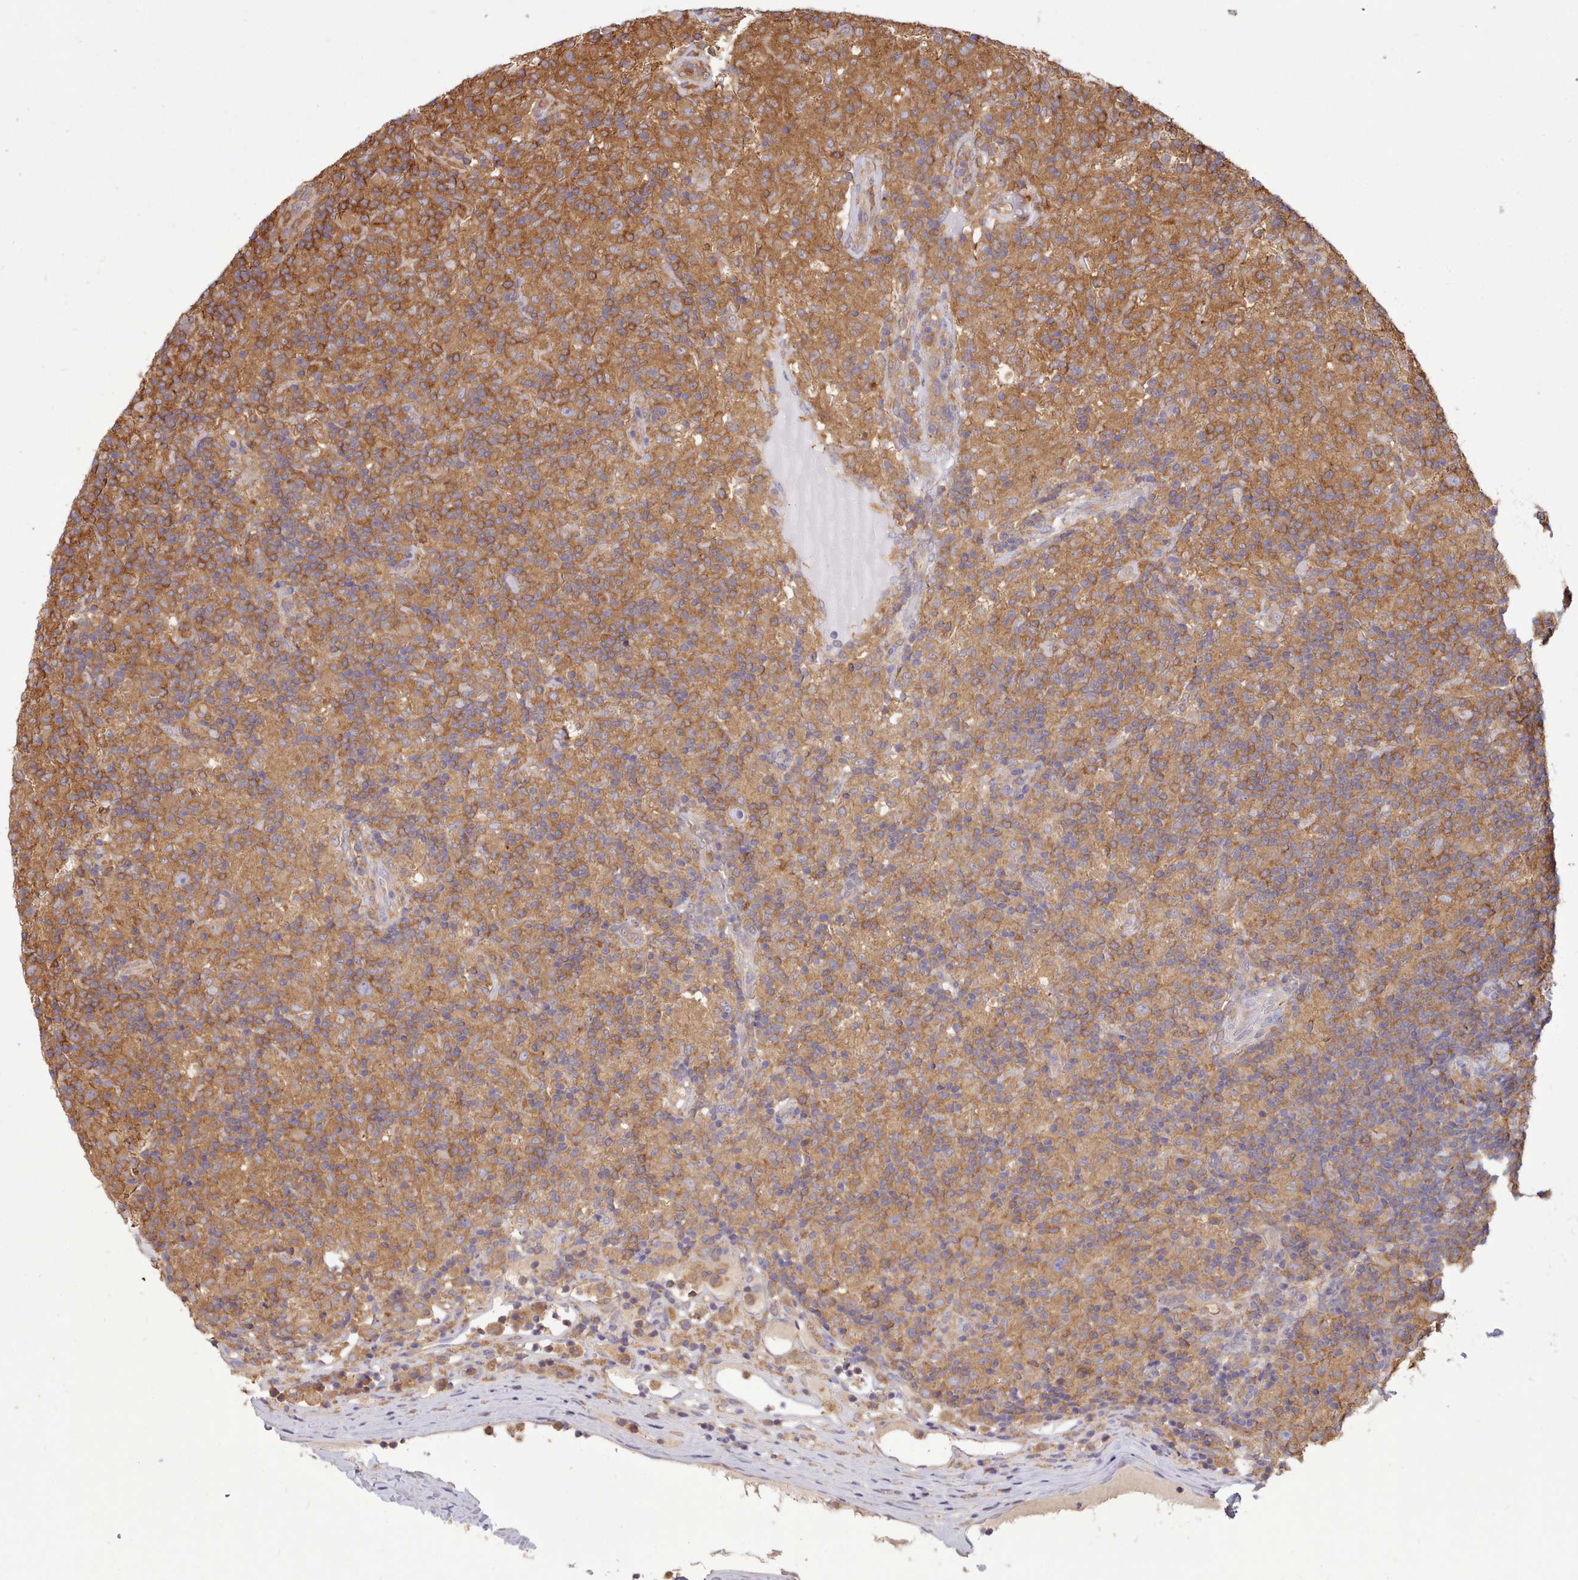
{"staining": {"intensity": "moderate", "quantity": "<25%", "location": "cytoplasmic/membranous"}, "tissue": "lymphoma", "cell_type": "Tumor cells", "image_type": "cancer", "snomed": [{"axis": "morphology", "description": "Hodgkin's disease, NOS"}, {"axis": "topography", "description": "Lymph node"}], "caption": "Human Hodgkin's disease stained with a protein marker shows moderate staining in tumor cells.", "gene": "SLC4A9", "patient": {"sex": "male", "age": 70}}